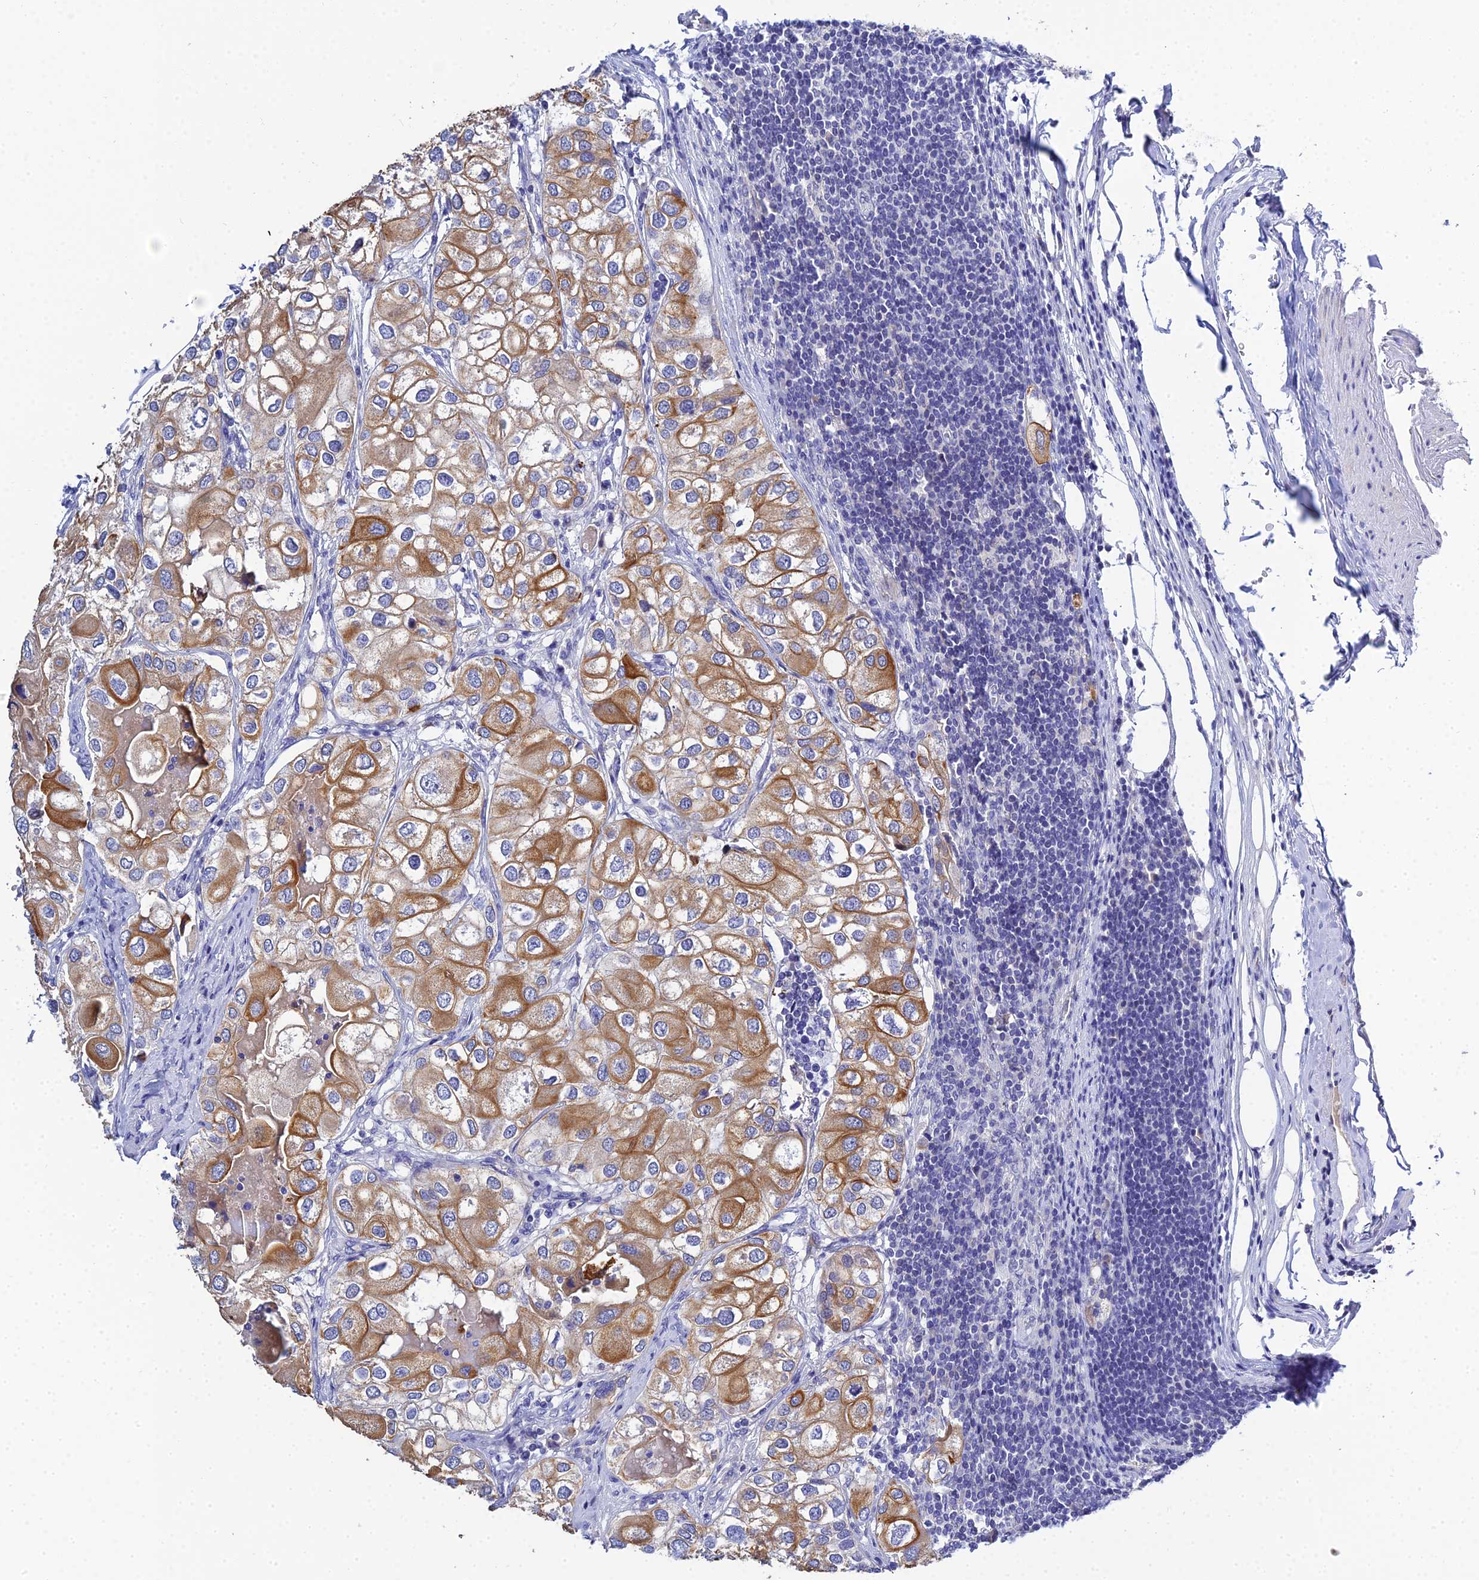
{"staining": {"intensity": "moderate", "quantity": "25%-75%", "location": "cytoplasmic/membranous"}, "tissue": "urothelial cancer", "cell_type": "Tumor cells", "image_type": "cancer", "snomed": [{"axis": "morphology", "description": "Urothelial carcinoma, High grade"}, {"axis": "topography", "description": "Urinary bladder"}], "caption": "A brown stain shows moderate cytoplasmic/membranous staining of a protein in human high-grade urothelial carcinoma tumor cells.", "gene": "ZXDA", "patient": {"sex": "male", "age": 64}}